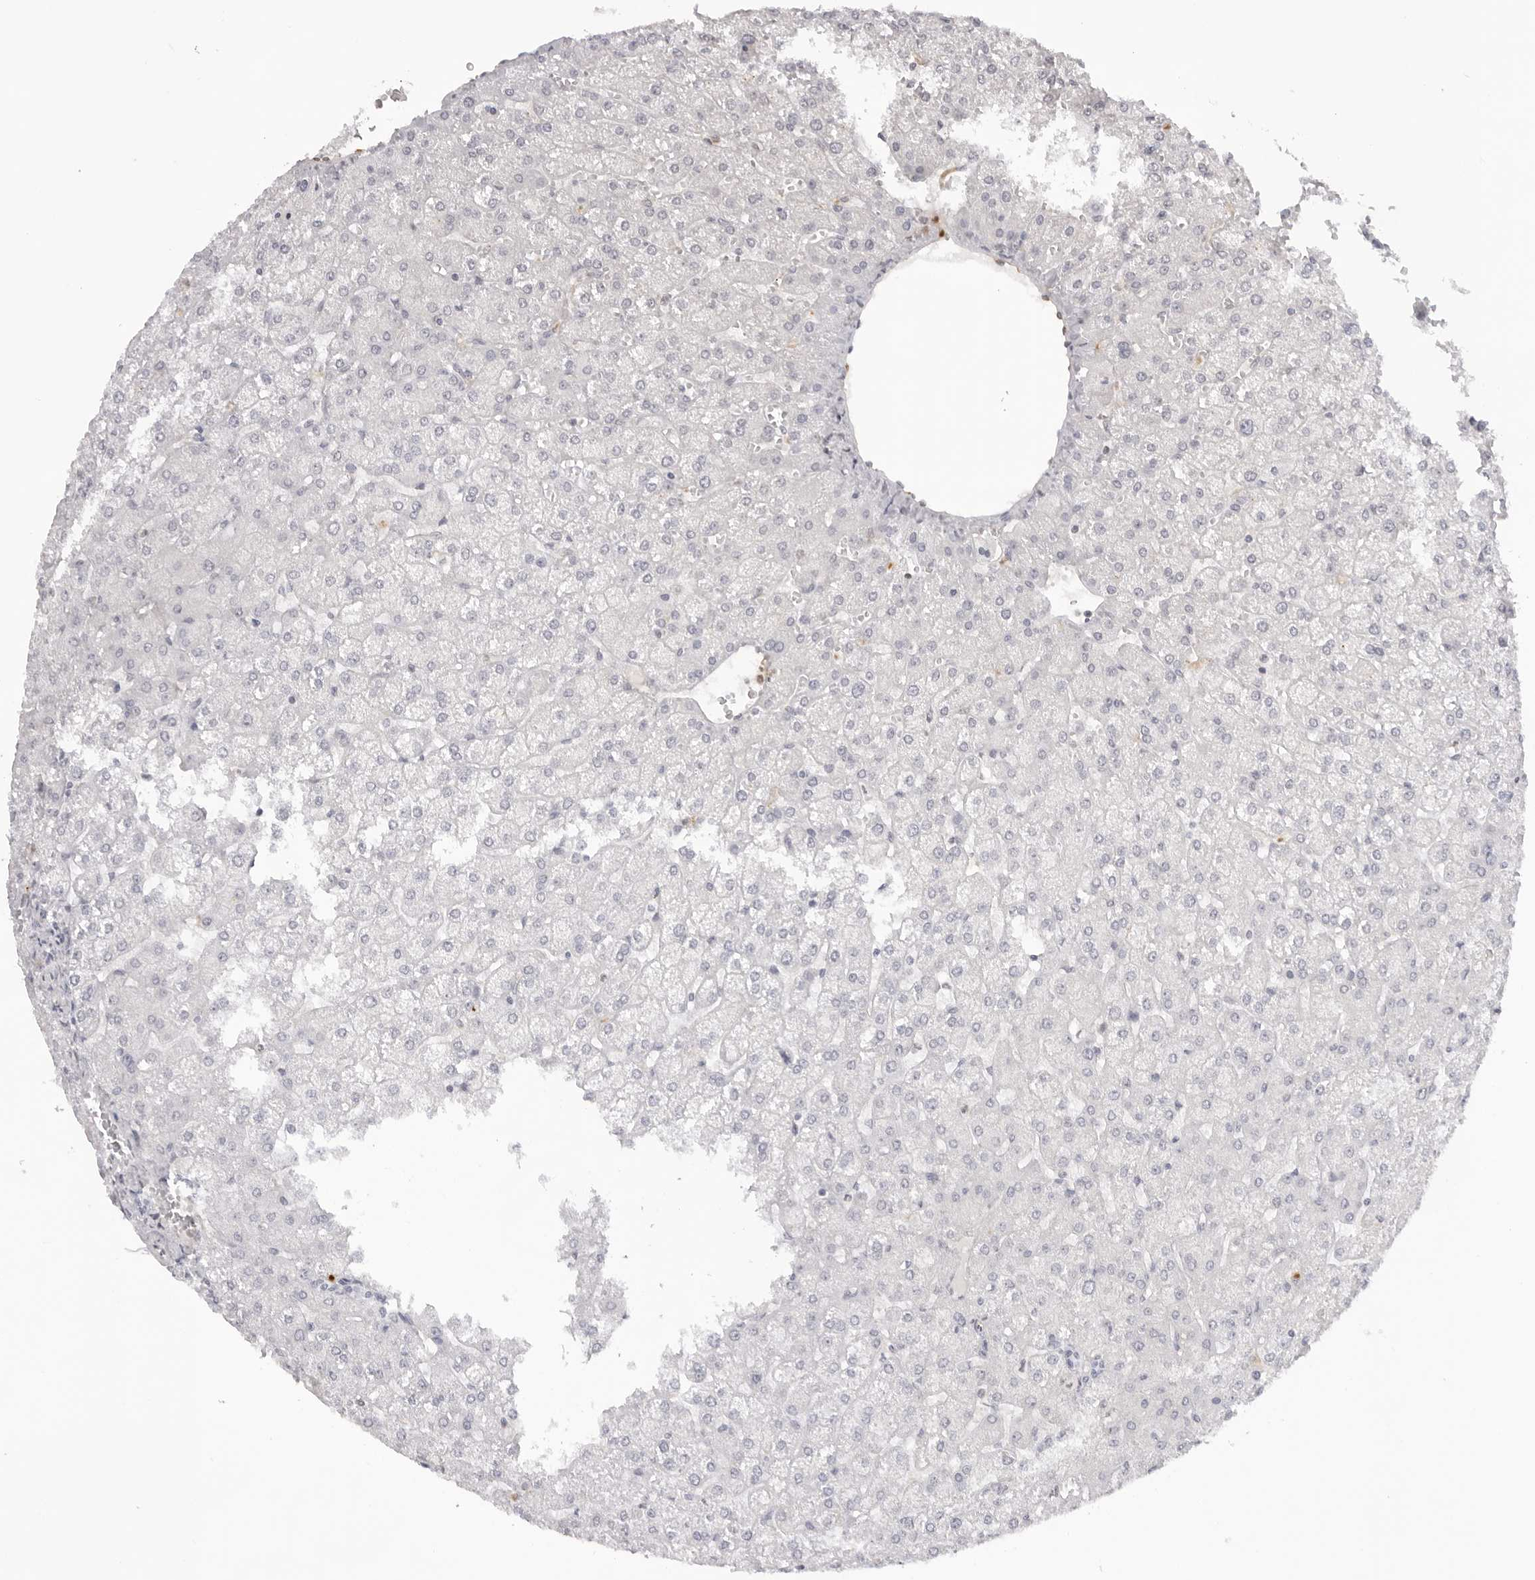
{"staining": {"intensity": "negative", "quantity": "none", "location": "none"}, "tissue": "liver", "cell_type": "Cholangiocytes", "image_type": "normal", "snomed": [{"axis": "morphology", "description": "Normal tissue, NOS"}, {"axis": "topography", "description": "Liver"}], "caption": "IHC photomicrograph of benign liver stained for a protein (brown), which shows no expression in cholangiocytes.", "gene": "DYNLT5", "patient": {"sex": "female", "age": 32}}